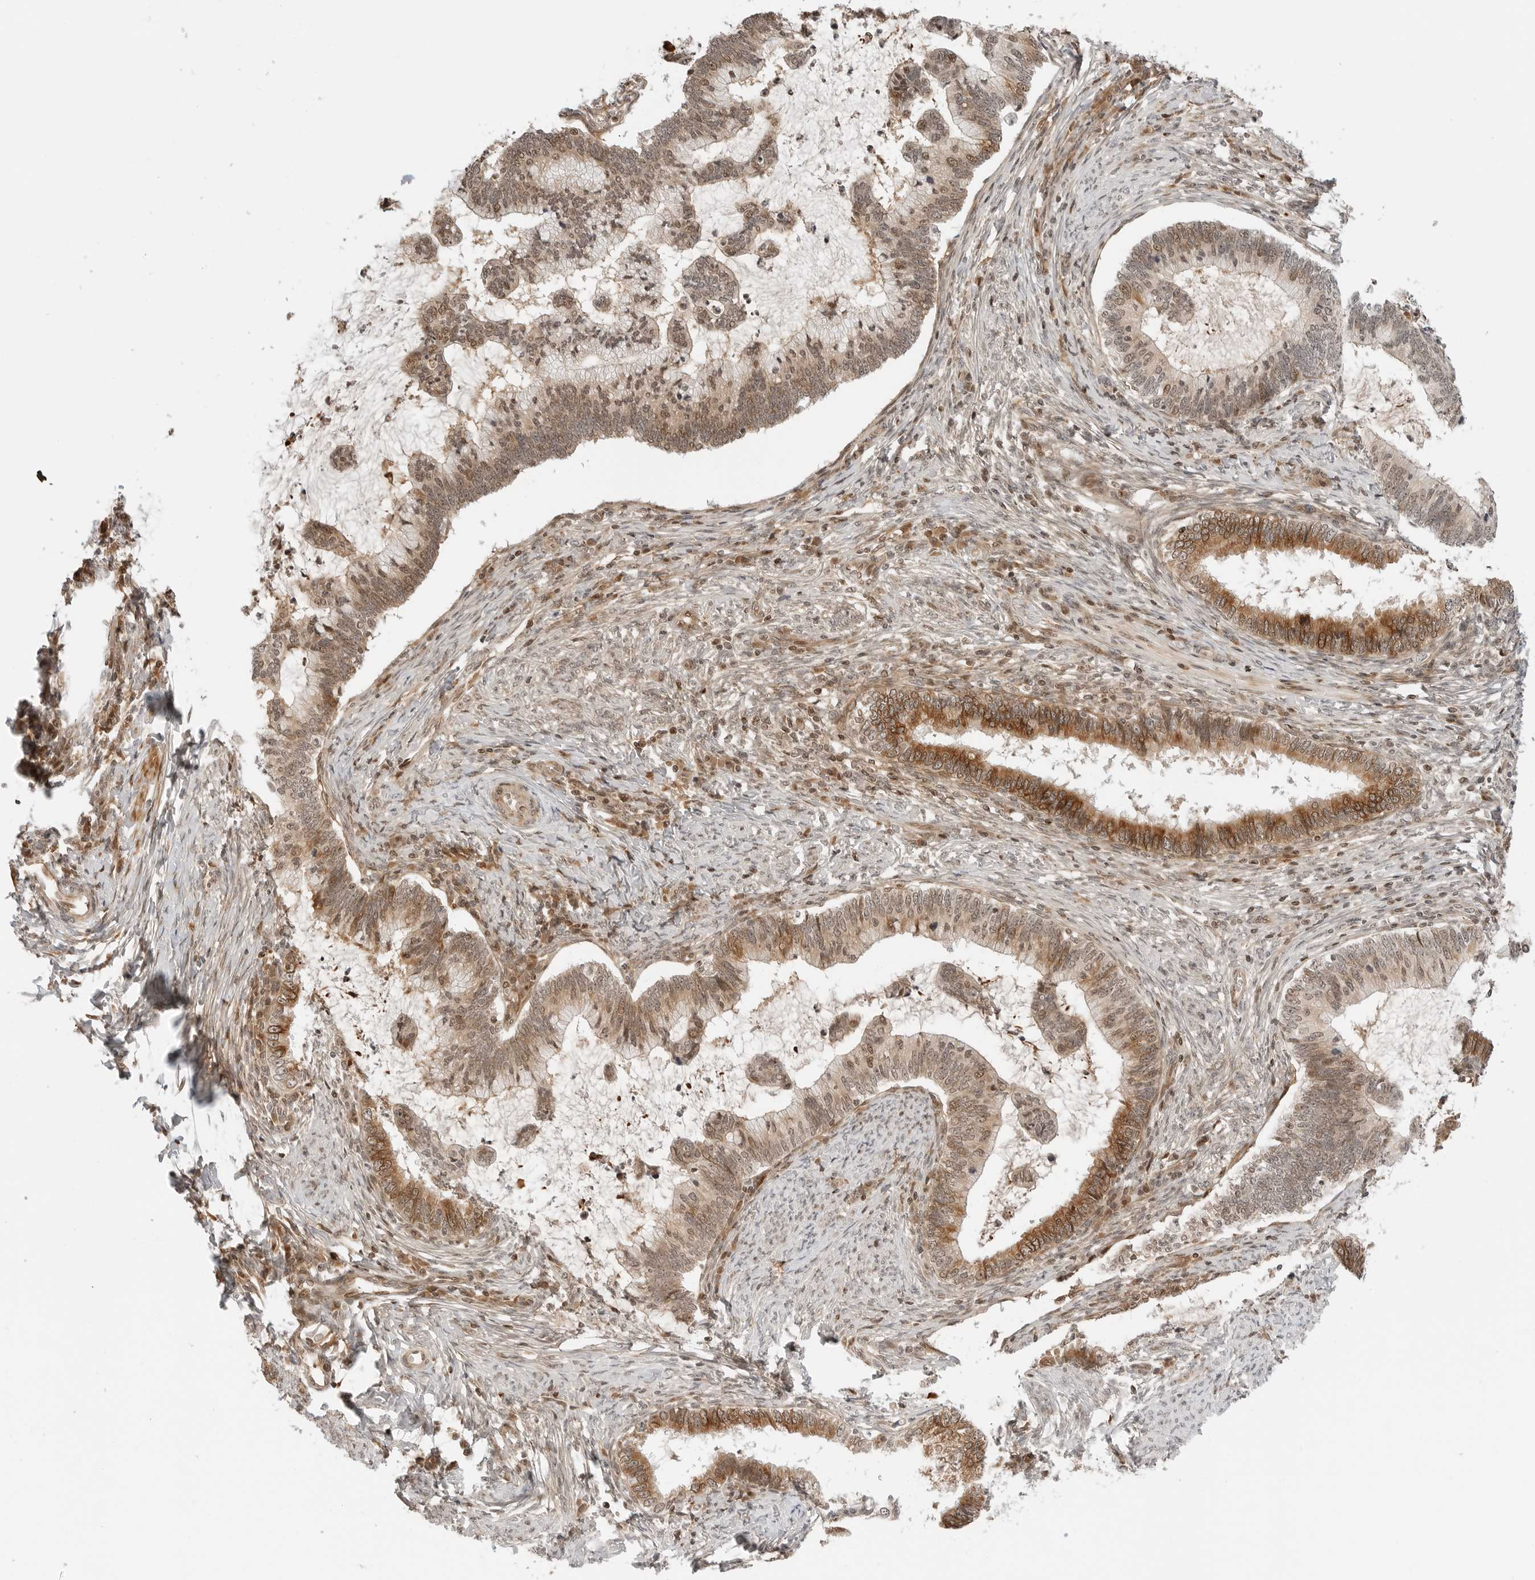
{"staining": {"intensity": "moderate", "quantity": ">75%", "location": "cytoplasmic/membranous,nuclear"}, "tissue": "cervical cancer", "cell_type": "Tumor cells", "image_type": "cancer", "snomed": [{"axis": "morphology", "description": "Adenocarcinoma, NOS"}, {"axis": "topography", "description": "Cervix"}], "caption": "About >75% of tumor cells in cervical cancer demonstrate moderate cytoplasmic/membranous and nuclear protein staining as visualized by brown immunohistochemical staining.", "gene": "GEM", "patient": {"sex": "female", "age": 36}}